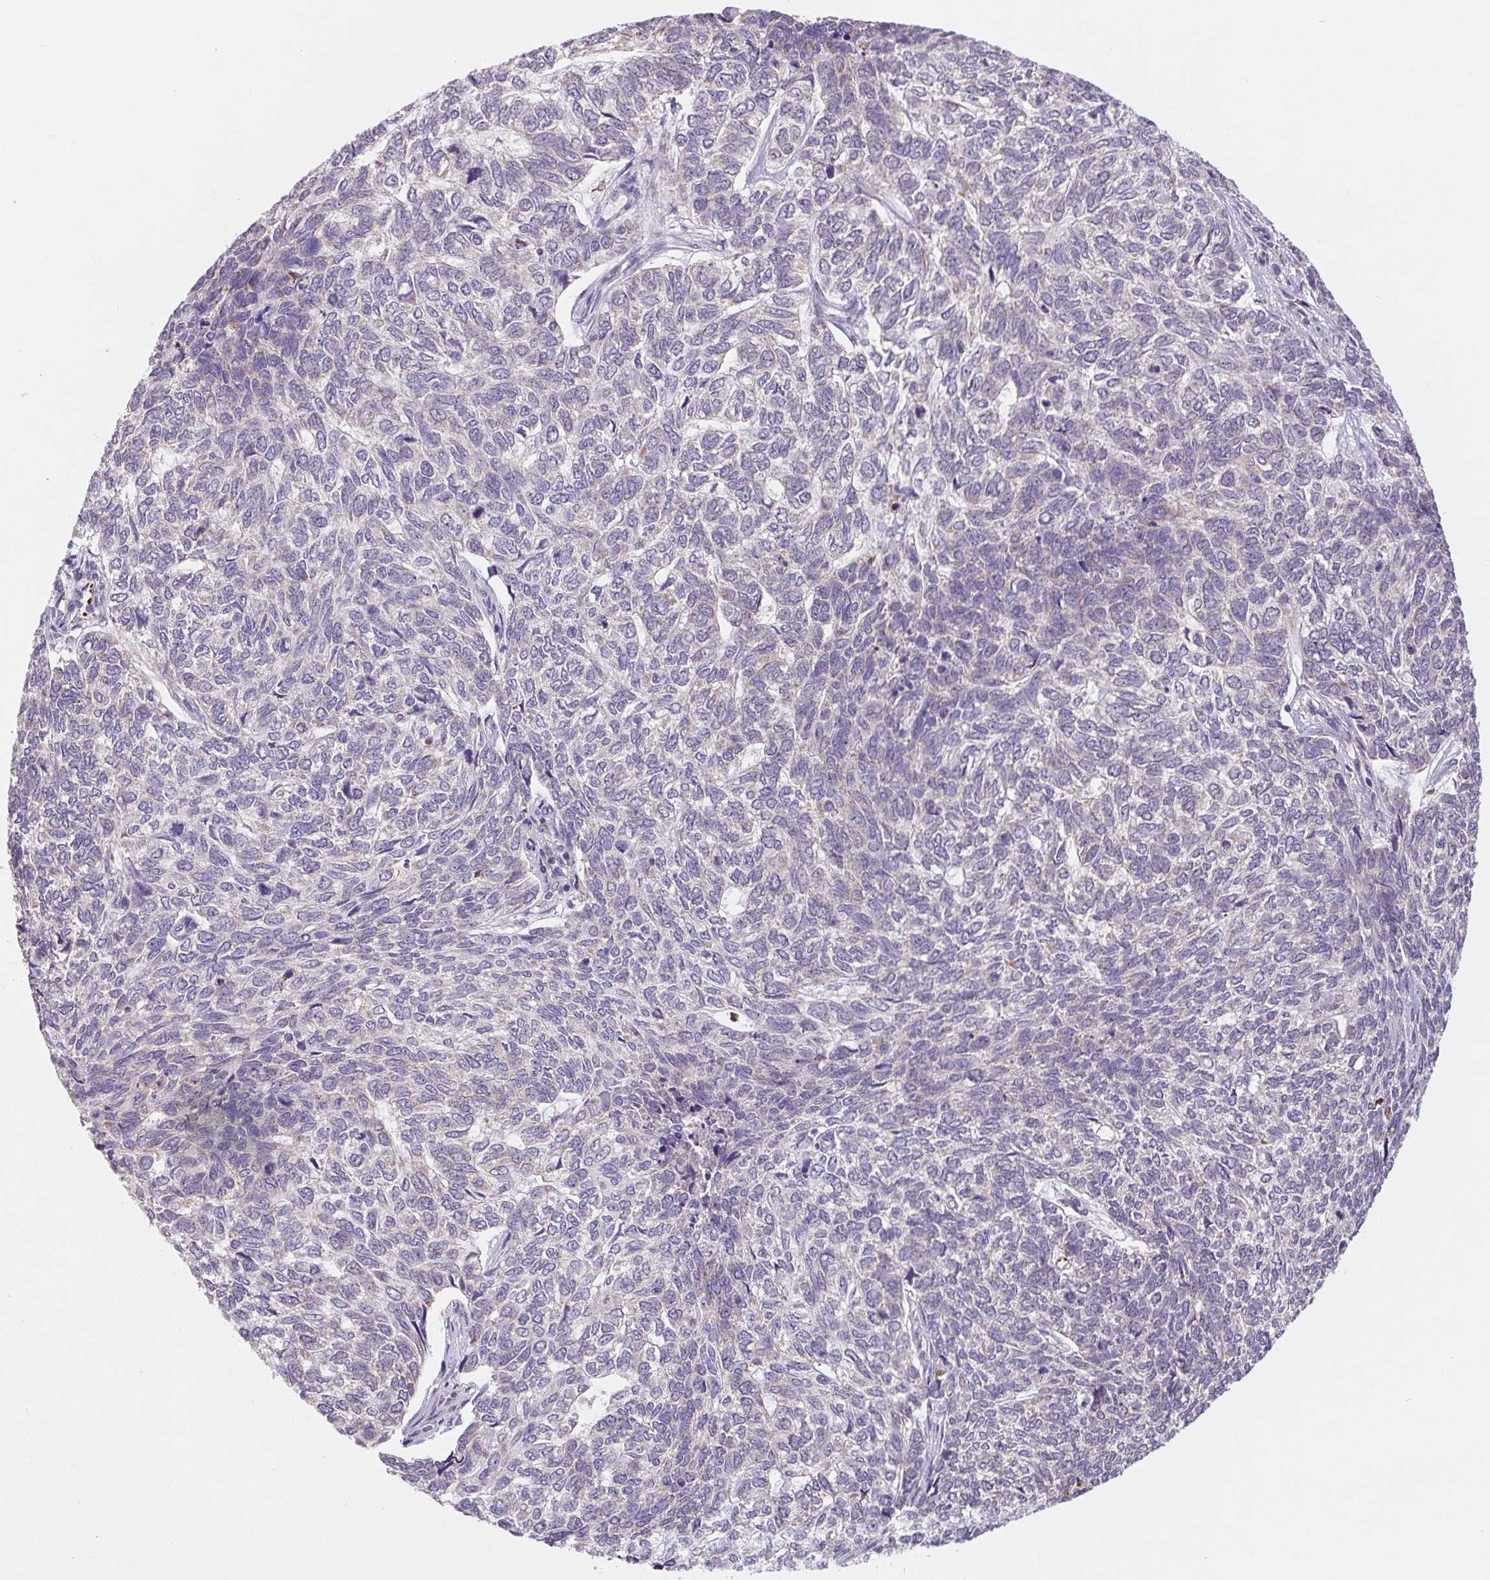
{"staining": {"intensity": "negative", "quantity": "none", "location": "none"}, "tissue": "skin cancer", "cell_type": "Tumor cells", "image_type": "cancer", "snomed": [{"axis": "morphology", "description": "Basal cell carcinoma"}, {"axis": "topography", "description": "Skin"}], "caption": "This is an immunohistochemistry (IHC) photomicrograph of skin cancer. There is no staining in tumor cells.", "gene": "EMC6", "patient": {"sex": "female", "age": 65}}